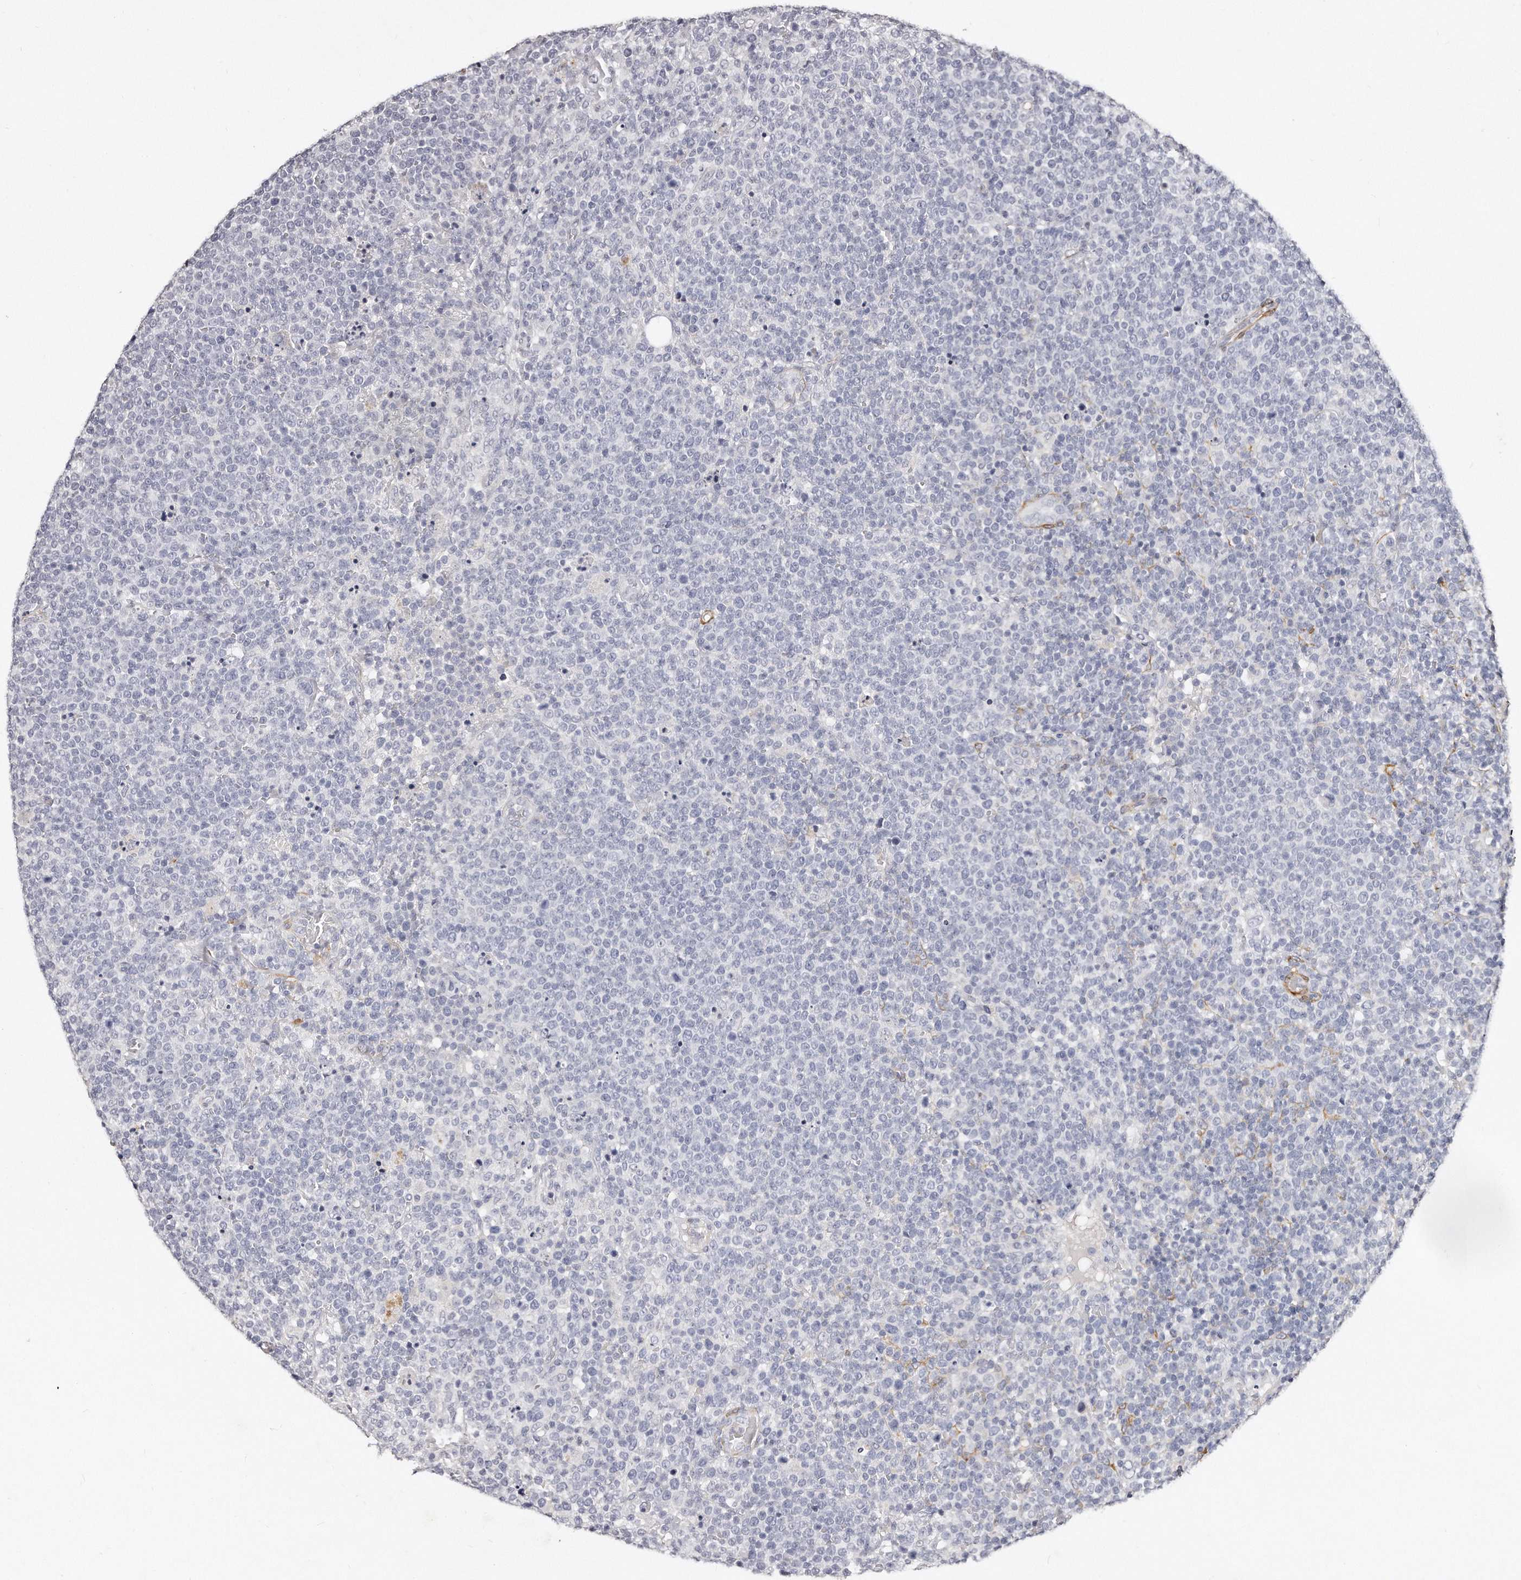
{"staining": {"intensity": "negative", "quantity": "none", "location": "none"}, "tissue": "lymphoma", "cell_type": "Tumor cells", "image_type": "cancer", "snomed": [{"axis": "morphology", "description": "Malignant lymphoma, non-Hodgkin's type, High grade"}, {"axis": "topography", "description": "Lymph node"}], "caption": "Tumor cells show no significant positivity in high-grade malignant lymphoma, non-Hodgkin's type.", "gene": "LMOD1", "patient": {"sex": "male", "age": 61}}